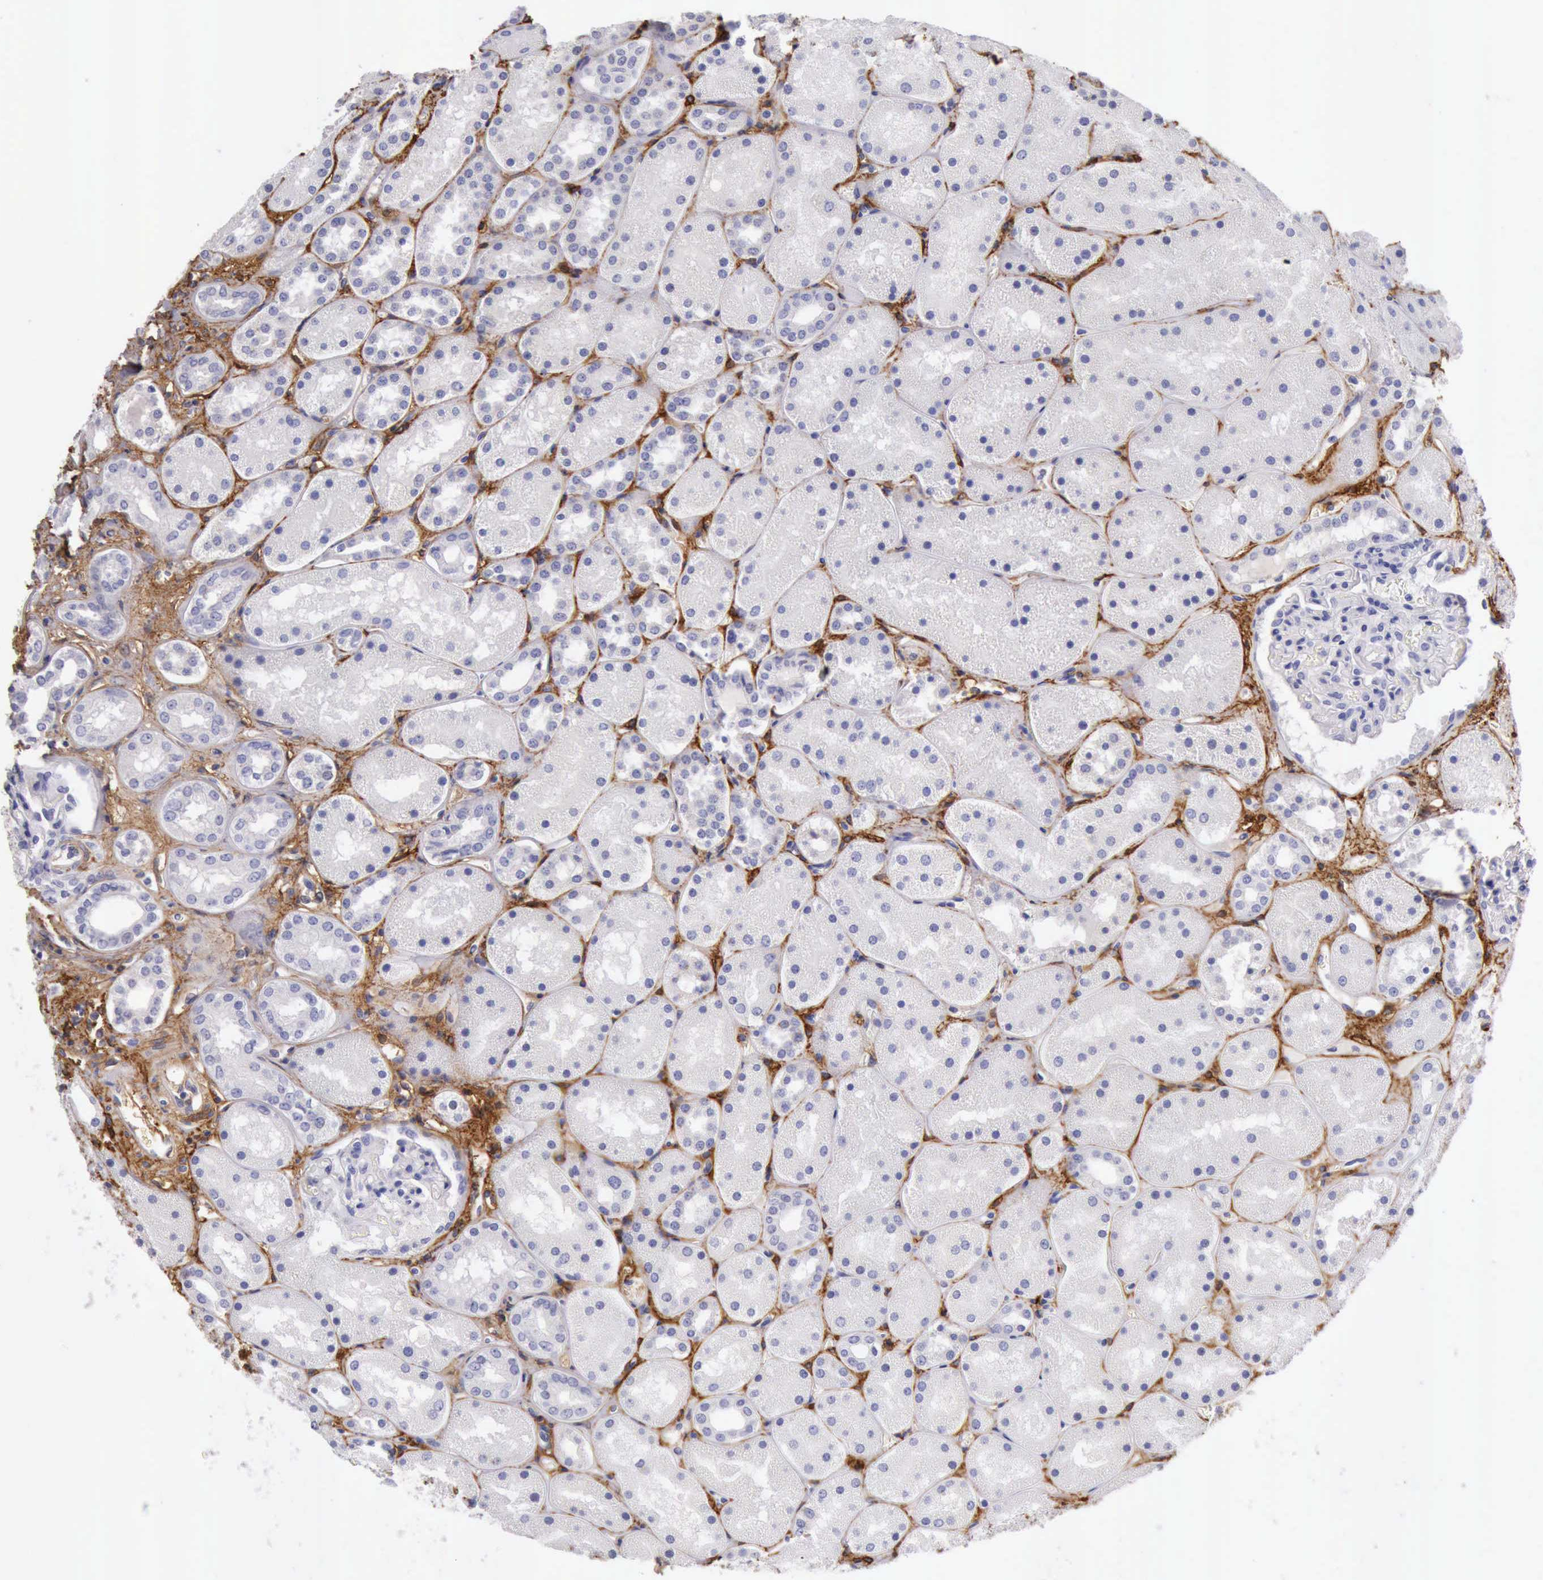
{"staining": {"intensity": "negative", "quantity": "none", "location": "none"}, "tissue": "kidney", "cell_type": "Cells in glomeruli", "image_type": "normal", "snomed": [{"axis": "morphology", "description": "Normal tissue, NOS"}, {"axis": "topography", "description": "Kidney"}], "caption": "This is an IHC micrograph of benign kidney. There is no staining in cells in glomeruli.", "gene": "AOC3", "patient": {"sex": "male", "age": 28}}